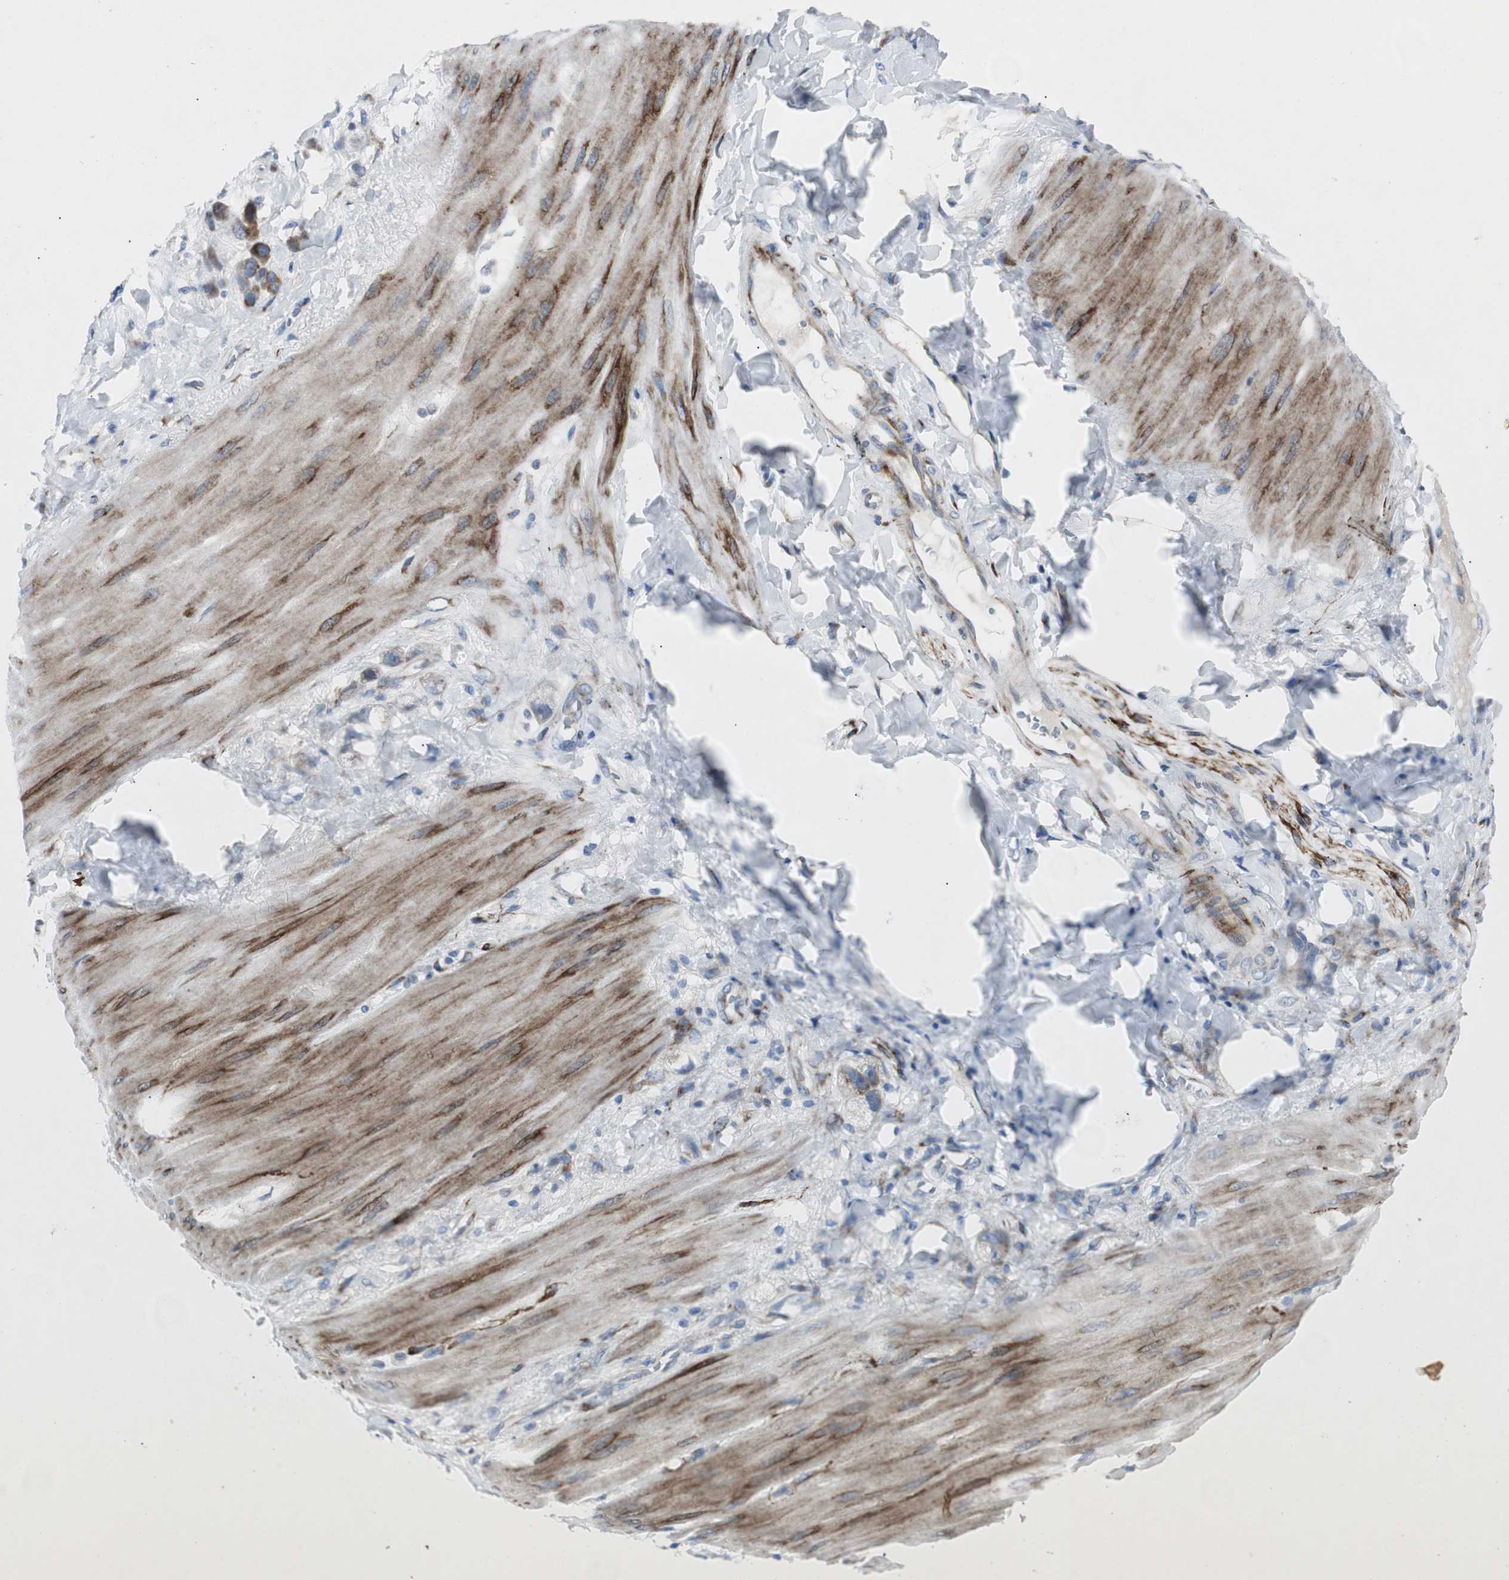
{"staining": {"intensity": "moderate", "quantity": "25%-75%", "location": "cytoplasmic/membranous"}, "tissue": "stomach cancer", "cell_type": "Tumor cells", "image_type": "cancer", "snomed": [{"axis": "morphology", "description": "Adenocarcinoma, NOS"}, {"axis": "topography", "description": "Stomach"}], "caption": "High-magnification brightfield microscopy of stomach cancer stained with DAB (brown) and counterstained with hematoxylin (blue). tumor cells exhibit moderate cytoplasmic/membranous staining is identified in about25%-75% of cells.", "gene": "BBC3", "patient": {"sex": "male", "age": 82}}